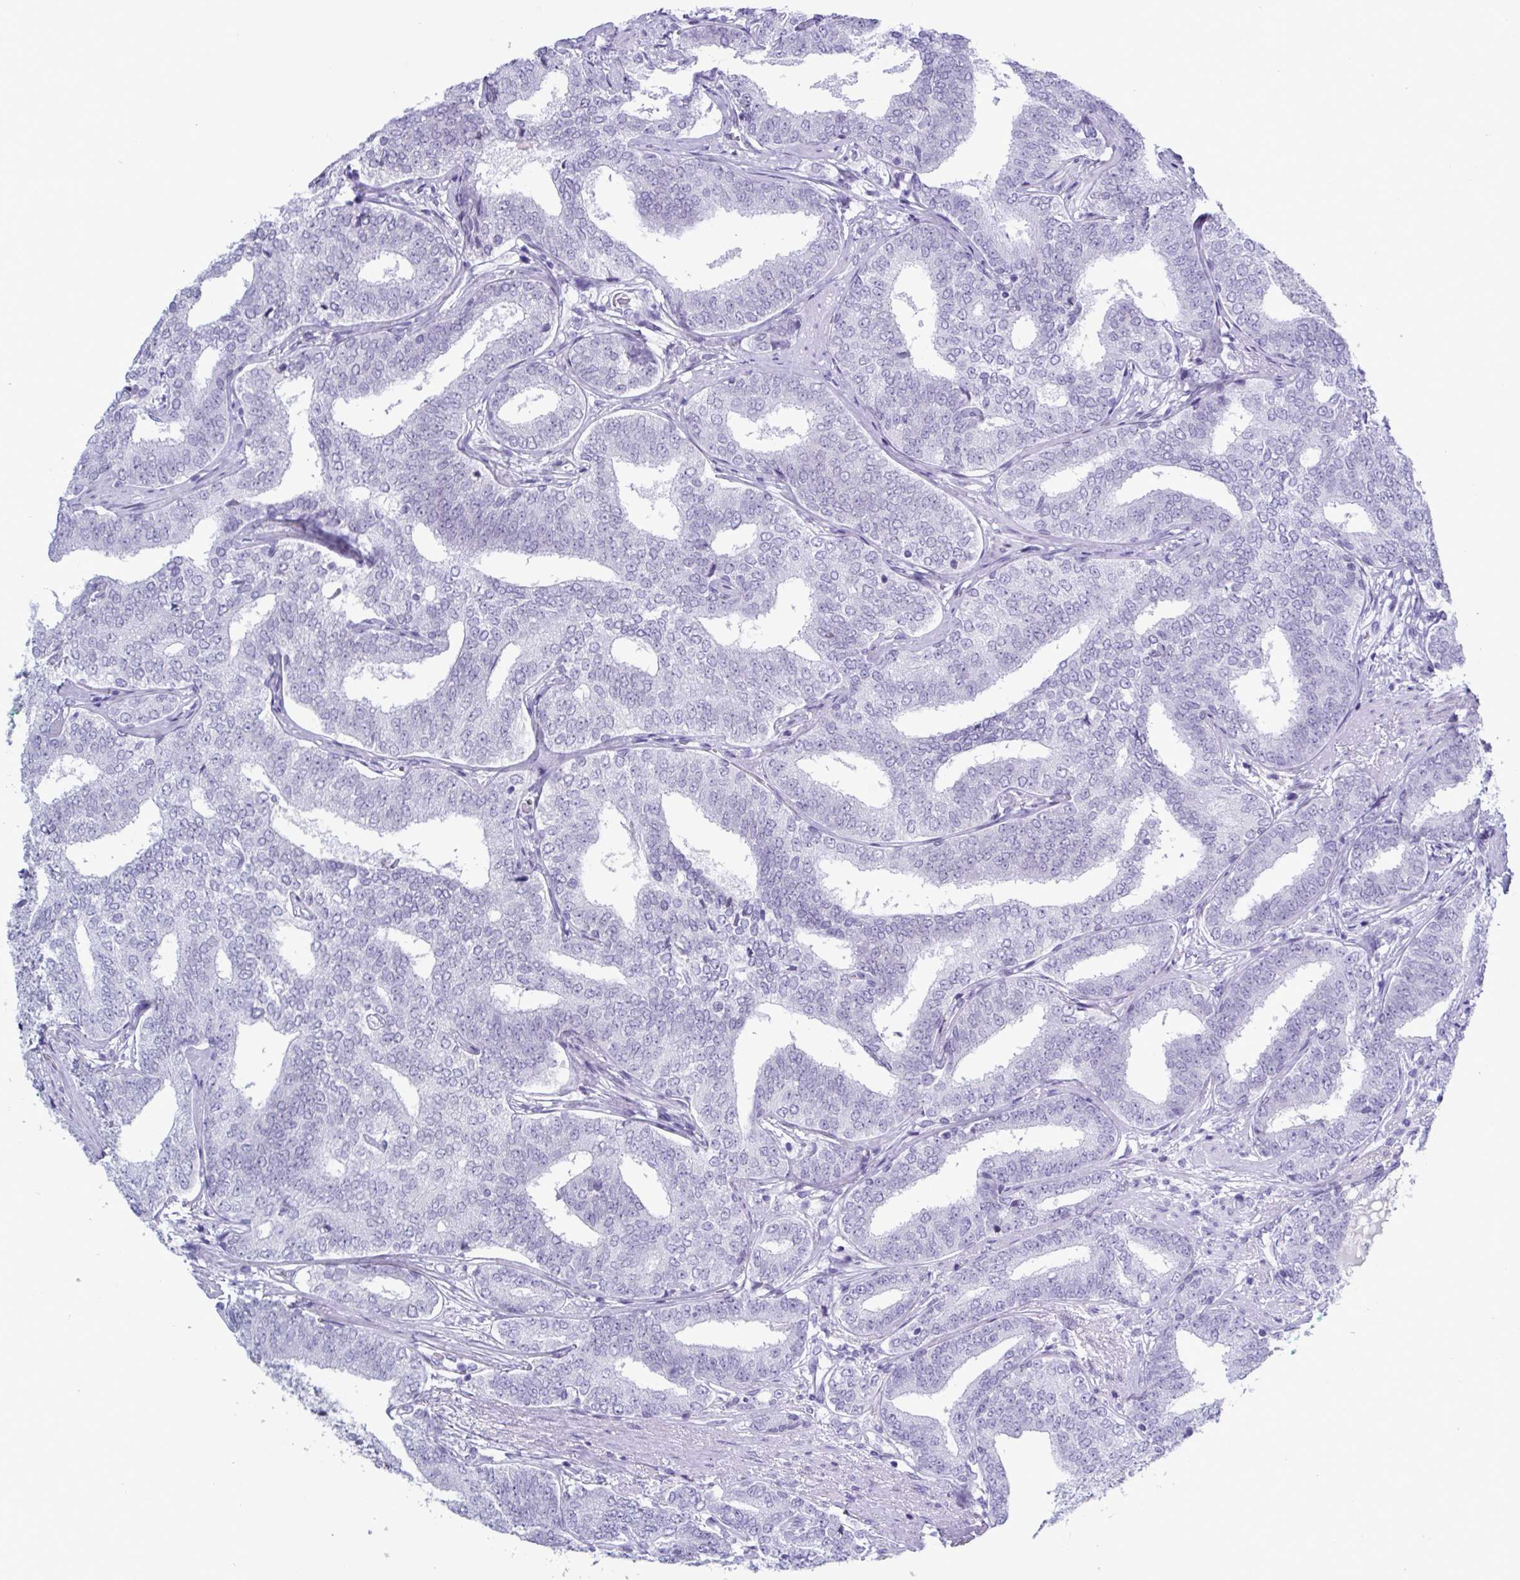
{"staining": {"intensity": "negative", "quantity": "none", "location": "none"}, "tissue": "prostate cancer", "cell_type": "Tumor cells", "image_type": "cancer", "snomed": [{"axis": "morphology", "description": "Adenocarcinoma, High grade"}, {"axis": "topography", "description": "Prostate"}], "caption": "Tumor cells show no significant expression in prostate cancer.", "gene": "CDX4", "patient": {"sex": "male", "age": 72}}